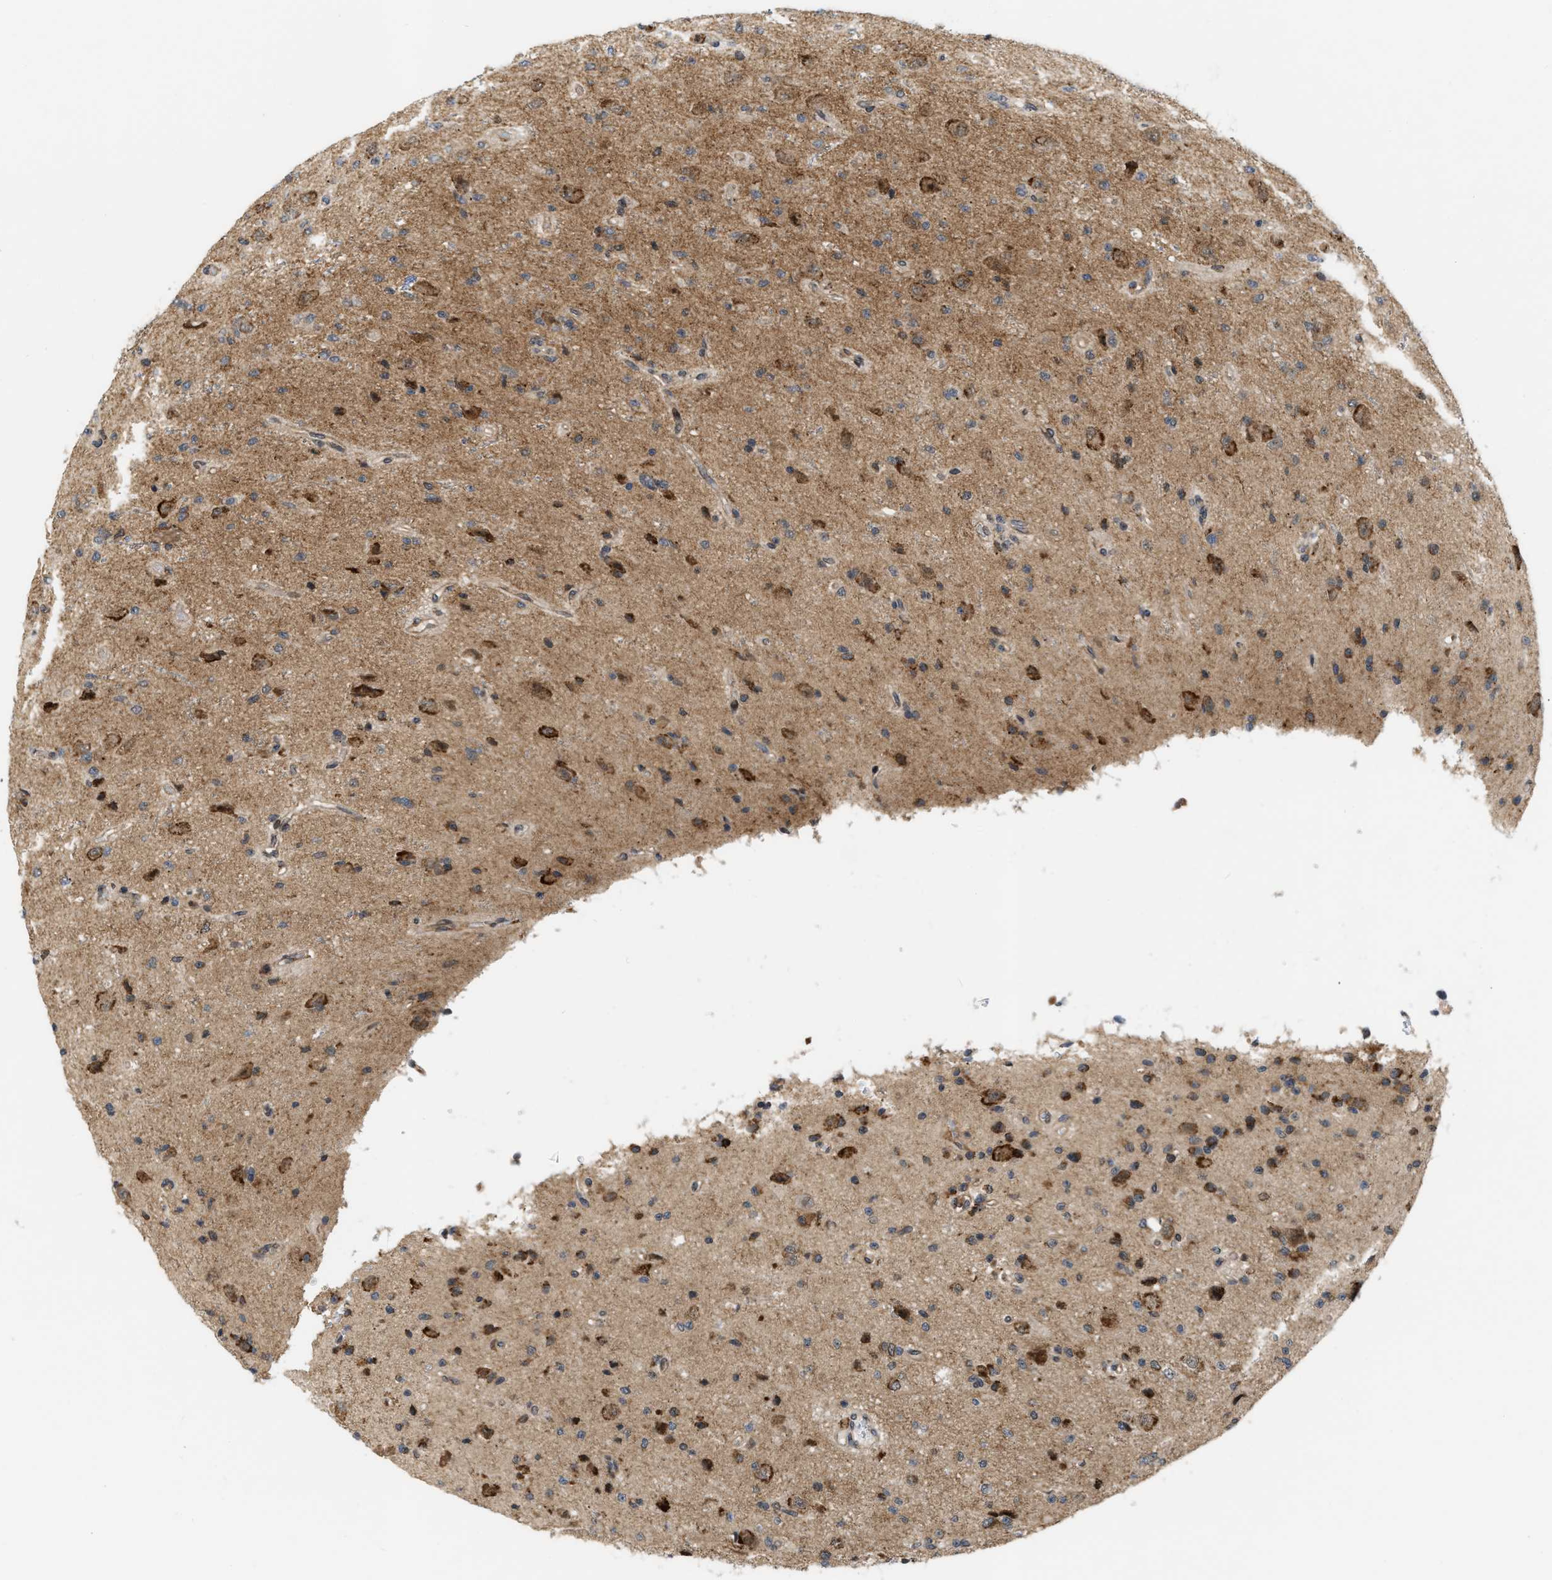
{"staining": {"intensity": "moderate", "quantity": ">75%", "location": "cytoplasmic/membranous"}, "tissue": "glioma", "cell_type": "Tumor cells", "image_type": "cancer", "snomed": [{"axis": "morphology", "description": "Glioma, malignant, High grade"}, {"axis": "topography", "description": "pancreas cauda"}], "caption": "DAB (3,3'-diaminobenzidine) immunohistochemical staining of high-grade glioma (malignant) shows moderate cytoplasmic/membranous protein expression in approximately >75% of tumor cells.", "gene": "IQCE", "patient": {"sex": "male", "age": 60}}